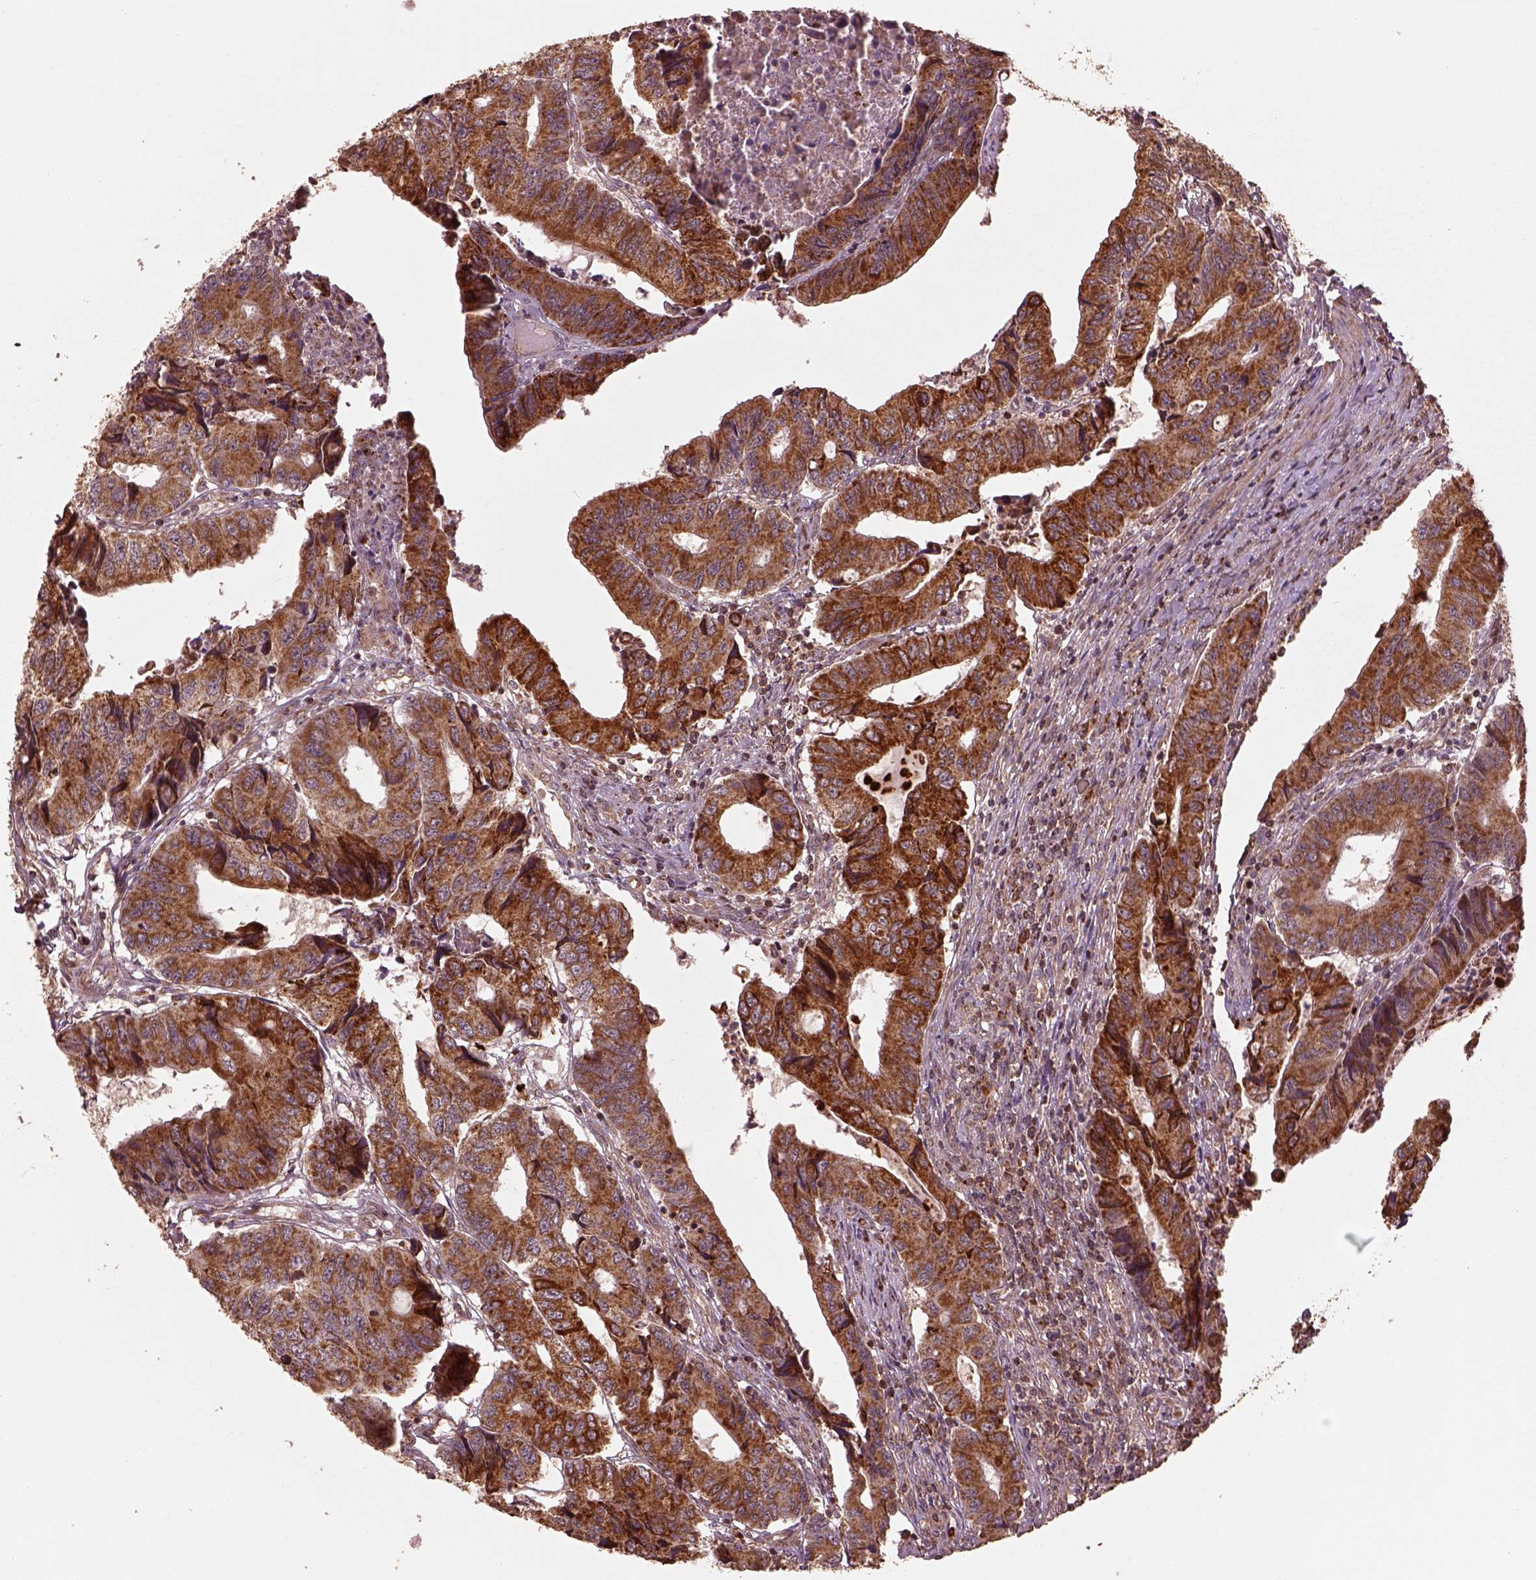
{"staining": {"intensity": "strong", "quantity": ">75%", "location": "cytoplasmic/membranous"}, "tissue": "colorectal cancer", "cell_type": "Tumor cells", "image_type": "cancer", "snomed": [{"axis": "morphology", "description": "Adenocarcinoma, NOS"}, {"axis": "topography", "description": "Colon"}], "caption": "The histopathology image exhibits staining of colorectal adenocarcinoma, revealing strong cytoplasmic/membranous protein positivity (brown color) within tumor cells.", "gene": "SEL1L3", "patient": {"sex": "male", "age": 53}}